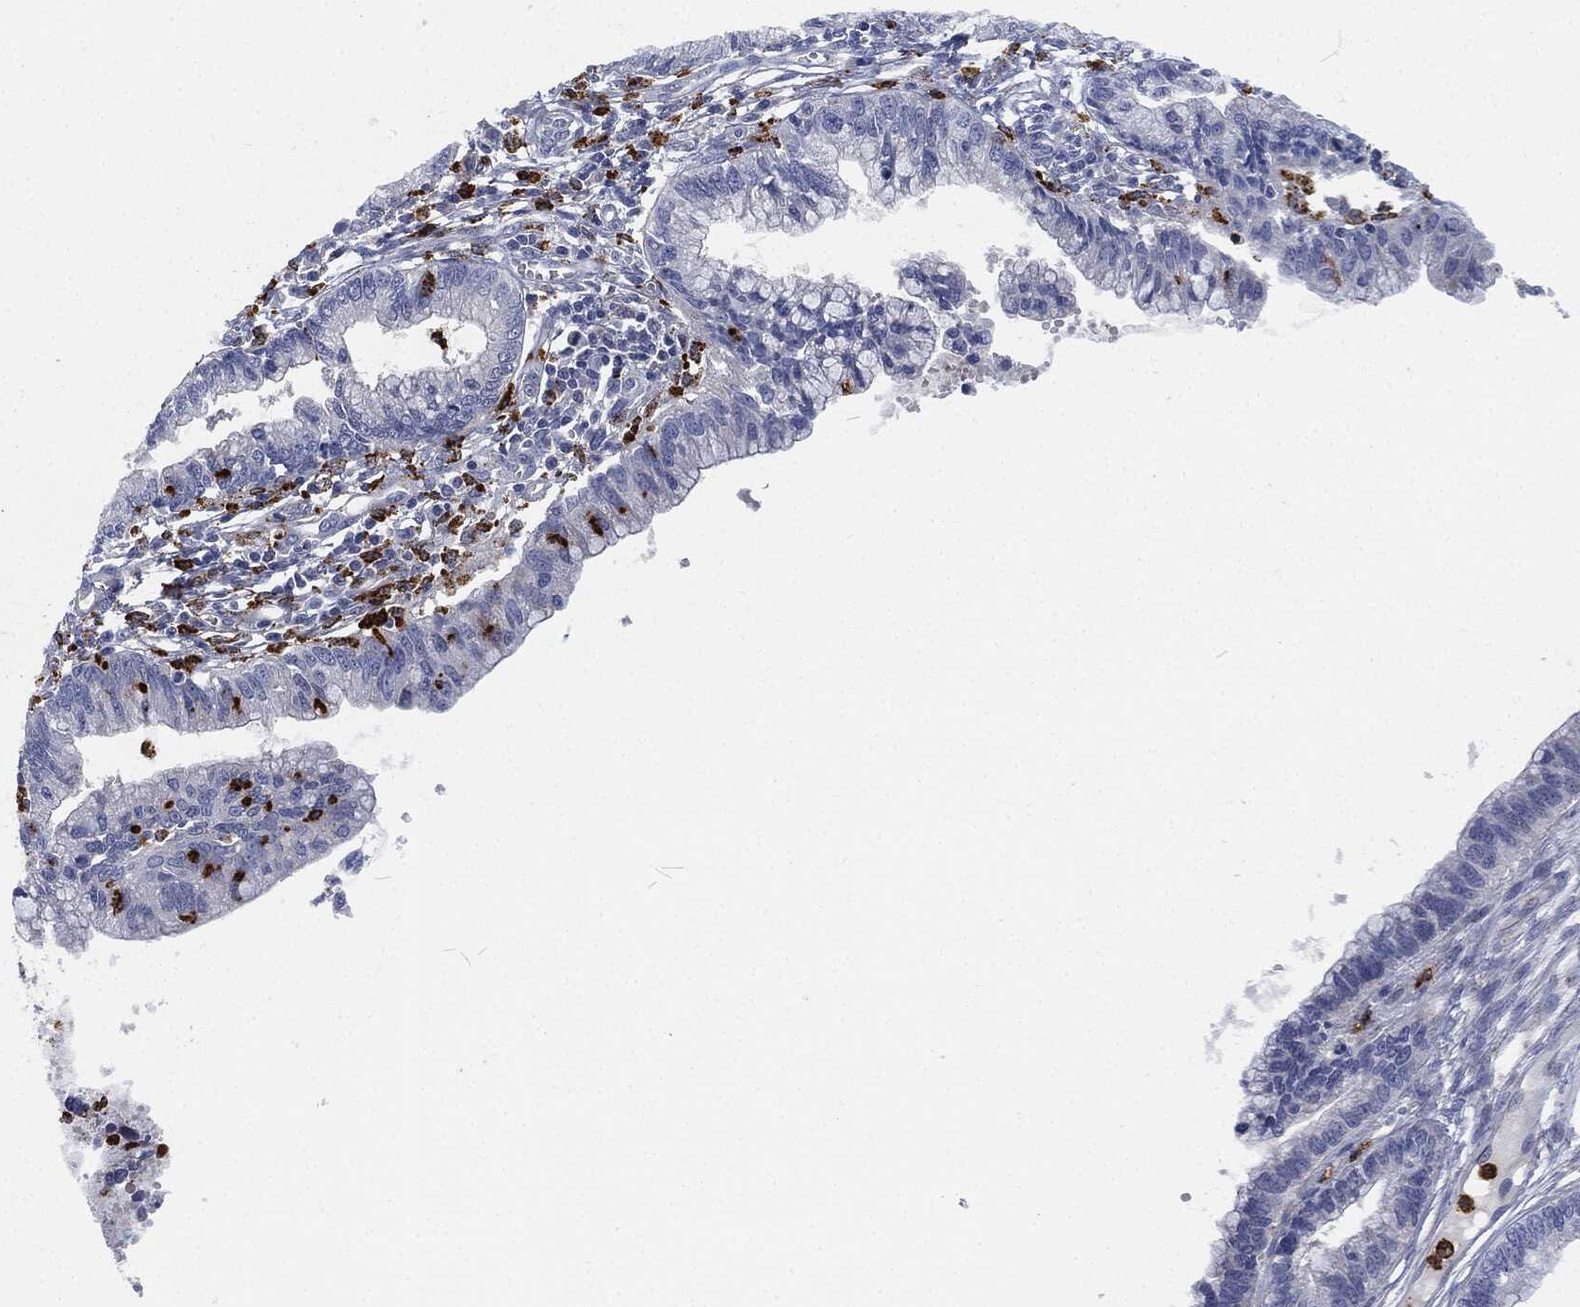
{"staining": {"intensity": "negative", "quantity": "none", "location": "none"}, "tissue": "cervical cancer", "cell_type": "Tumor cells", "image_type": "cancer", "snomed": [{"axis": "morphology", "description": "Adenocarcinoma, NOS"}, {"axis": "topography", "description": "Cervix"}], "caption": "A high-resolution photomicrograph shows immunohistochemistry staining of cervical adenocarcinoma, which exhibits no significant positivity in tumor cells.", "gene": "MPO", "patient": {"sex": "female", "age": 44}}